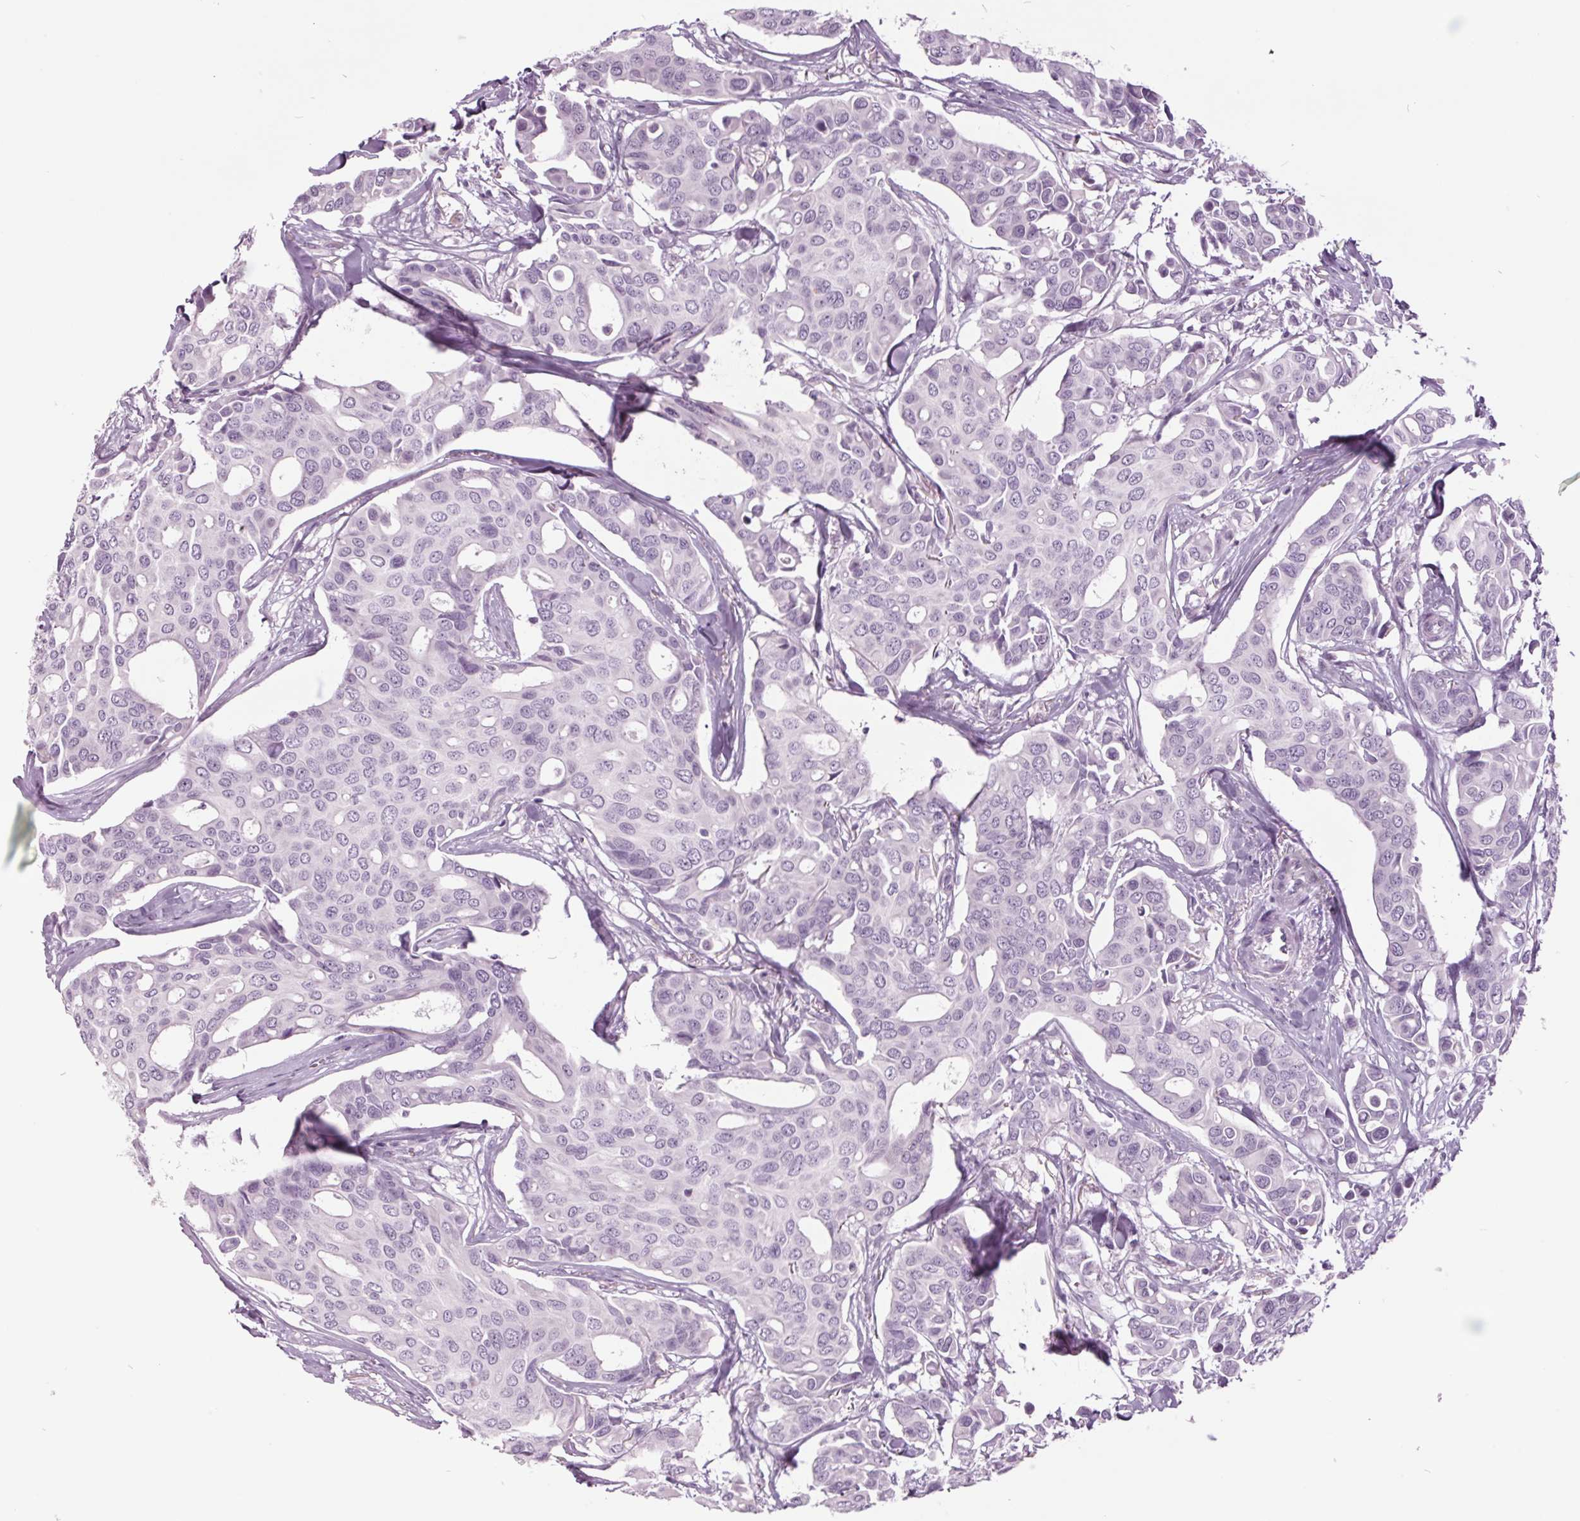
{"staining": {"intensity": "negative", "quantity": "none", "location": "none"}, "tissue": "breast cancer", "cell_type": "Tumor cells", "image_type": "cancer", "snomed": [{"axis": "morphology", "description": "Duct carcinoma"}, {"axis": "topography", "description": "Breast"}], "caption": "This micrograph is of breast invasive ductal carcinoma stained with immunohistochemistry to label a protein in brown with the nuclei are counter-stained blue. There is no positivity in tumor cells.", "gene": "ODAD2", "patient": {"sex": "female", "age": 54}}